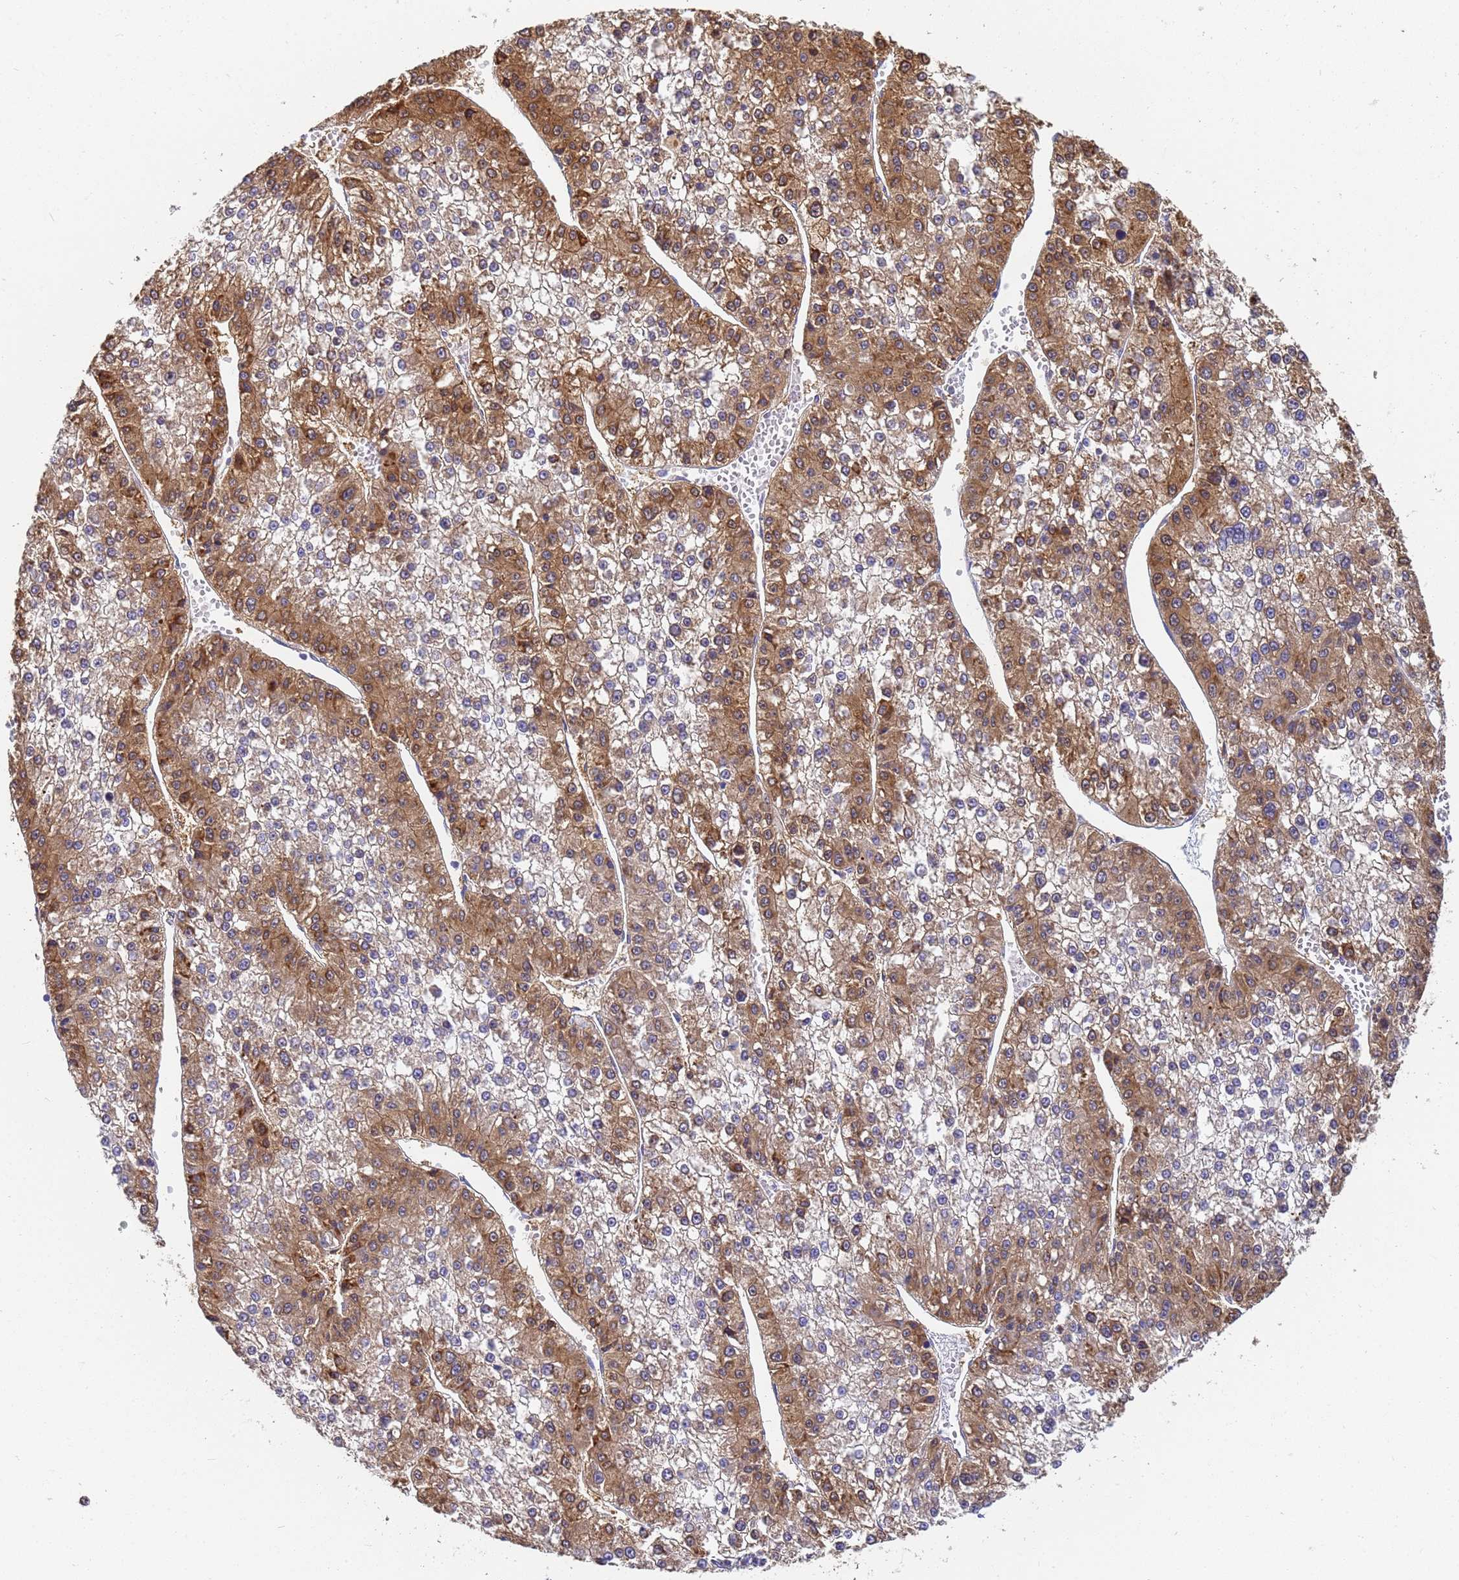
{"staining": {"intensity": "moderate", "quantity": "25%-75%", "location": "cytoplasmic/membranous"}, "tissue": "liver cancer", "cell_type": "Tumor cells", "image_type": "cancer", "snomed": [{"axis": "morphology", "description": "Carcinoma, Hepatocellular, NOS"}, {"axis": "topography", "description": "Liver"}], "caption": "Moderate cytoplasmic/membranous protein expression is identified in about 25%-75% of tumor cells in liver hepatocellular carcinoma. Nuclei are stained in blue.", "gene": "NME1-NME2", "patient": {"sex": "female", "age": 73}}